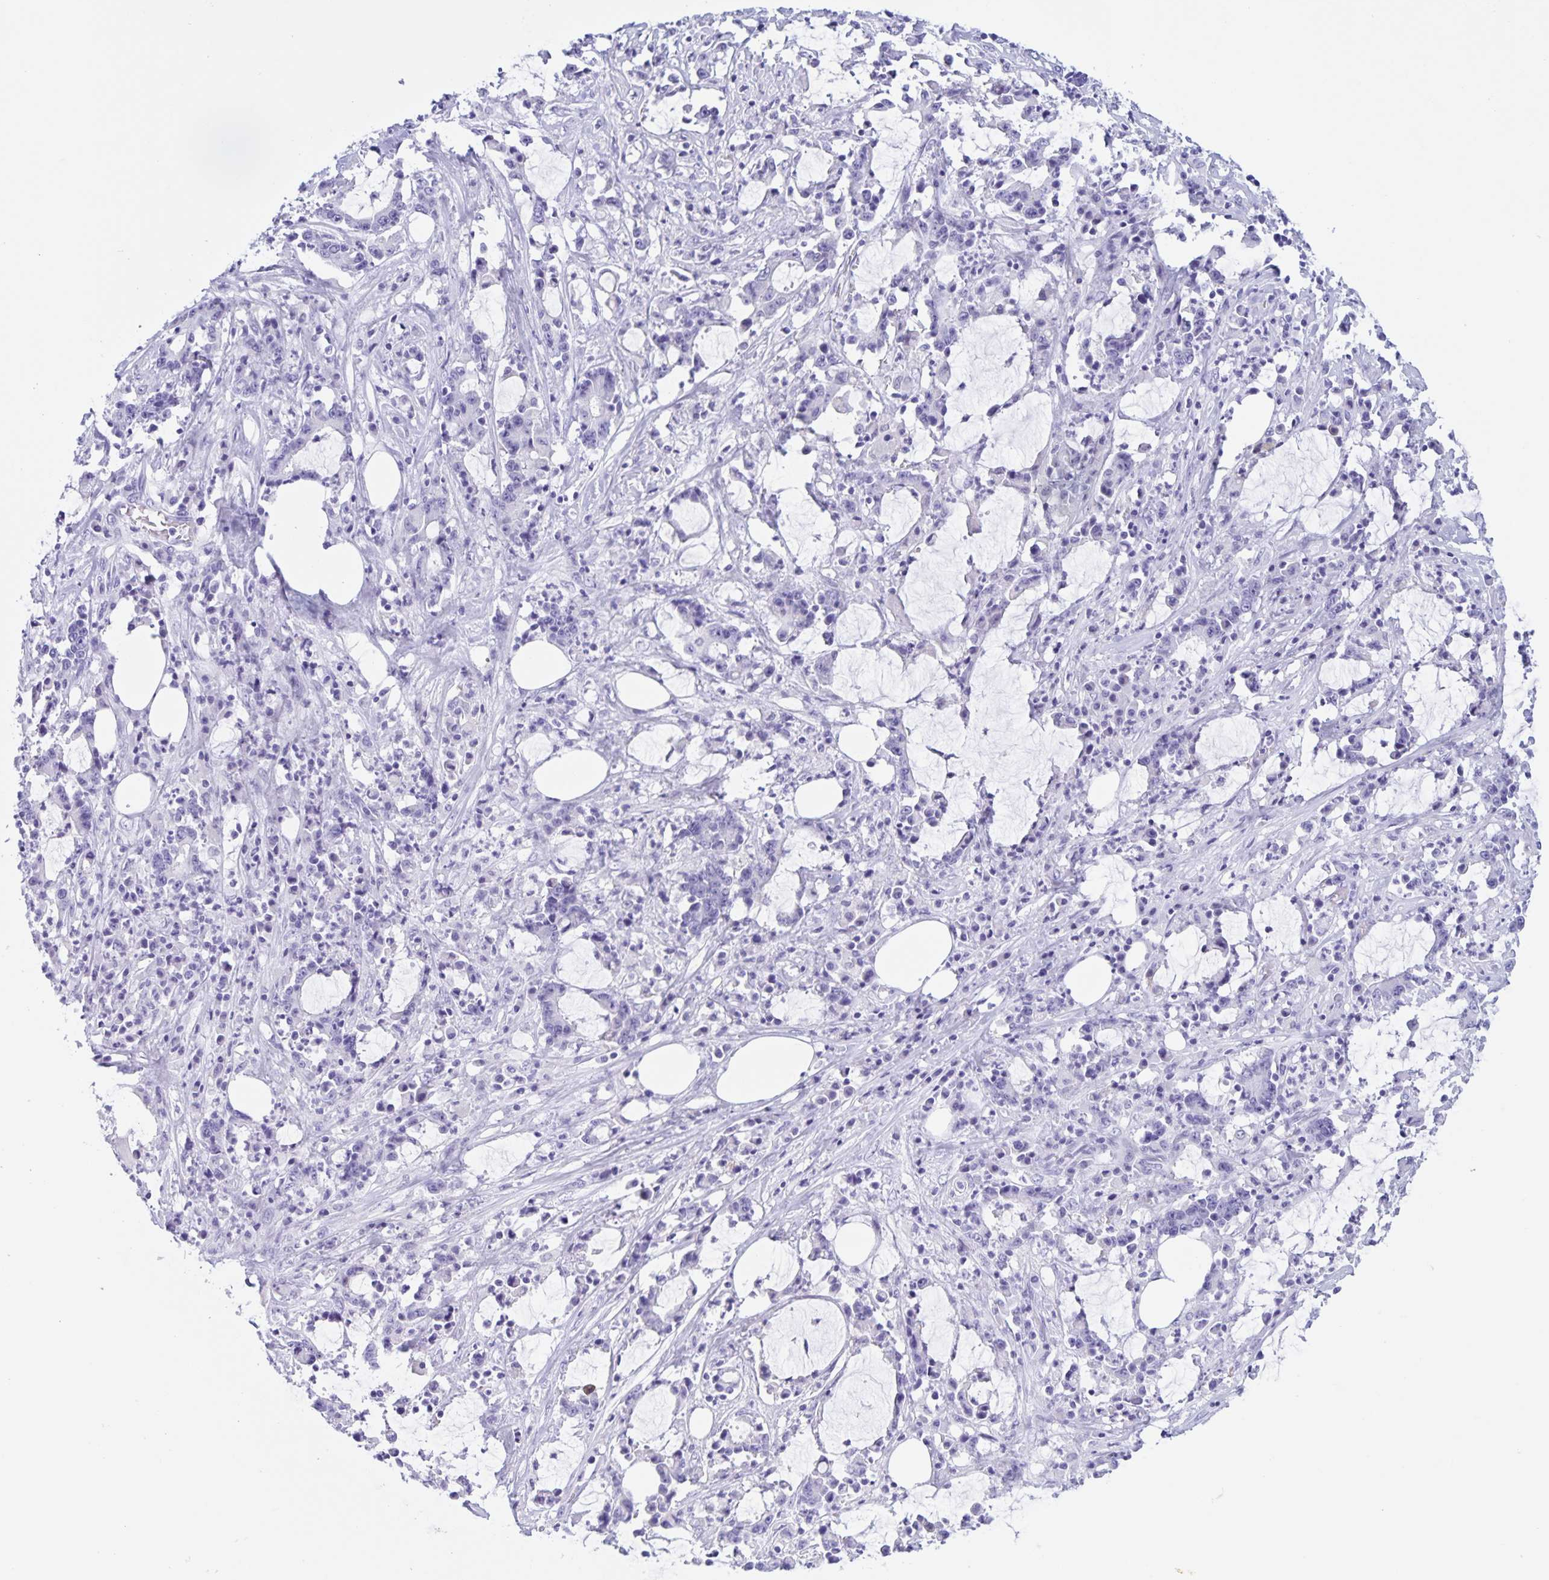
{"staining": {"intensity": "negative", "quantity": "none", "location": "none"}, "tissue": "stomach cancer", "cell_type": "Tumor cells", "image_type": "cancer", "snomed": [{"axis": "morphology", "description": "Adenocarcinoma, NOS"}, {"axis": "topography", "description": "Stomach, upper"}], "caption": "There is no significant positivity in tumor cells of stomach cancer (adenocarcinoma).", "gene": "TGIF2LX", "patient": {"sex": "male", "age": 68}}